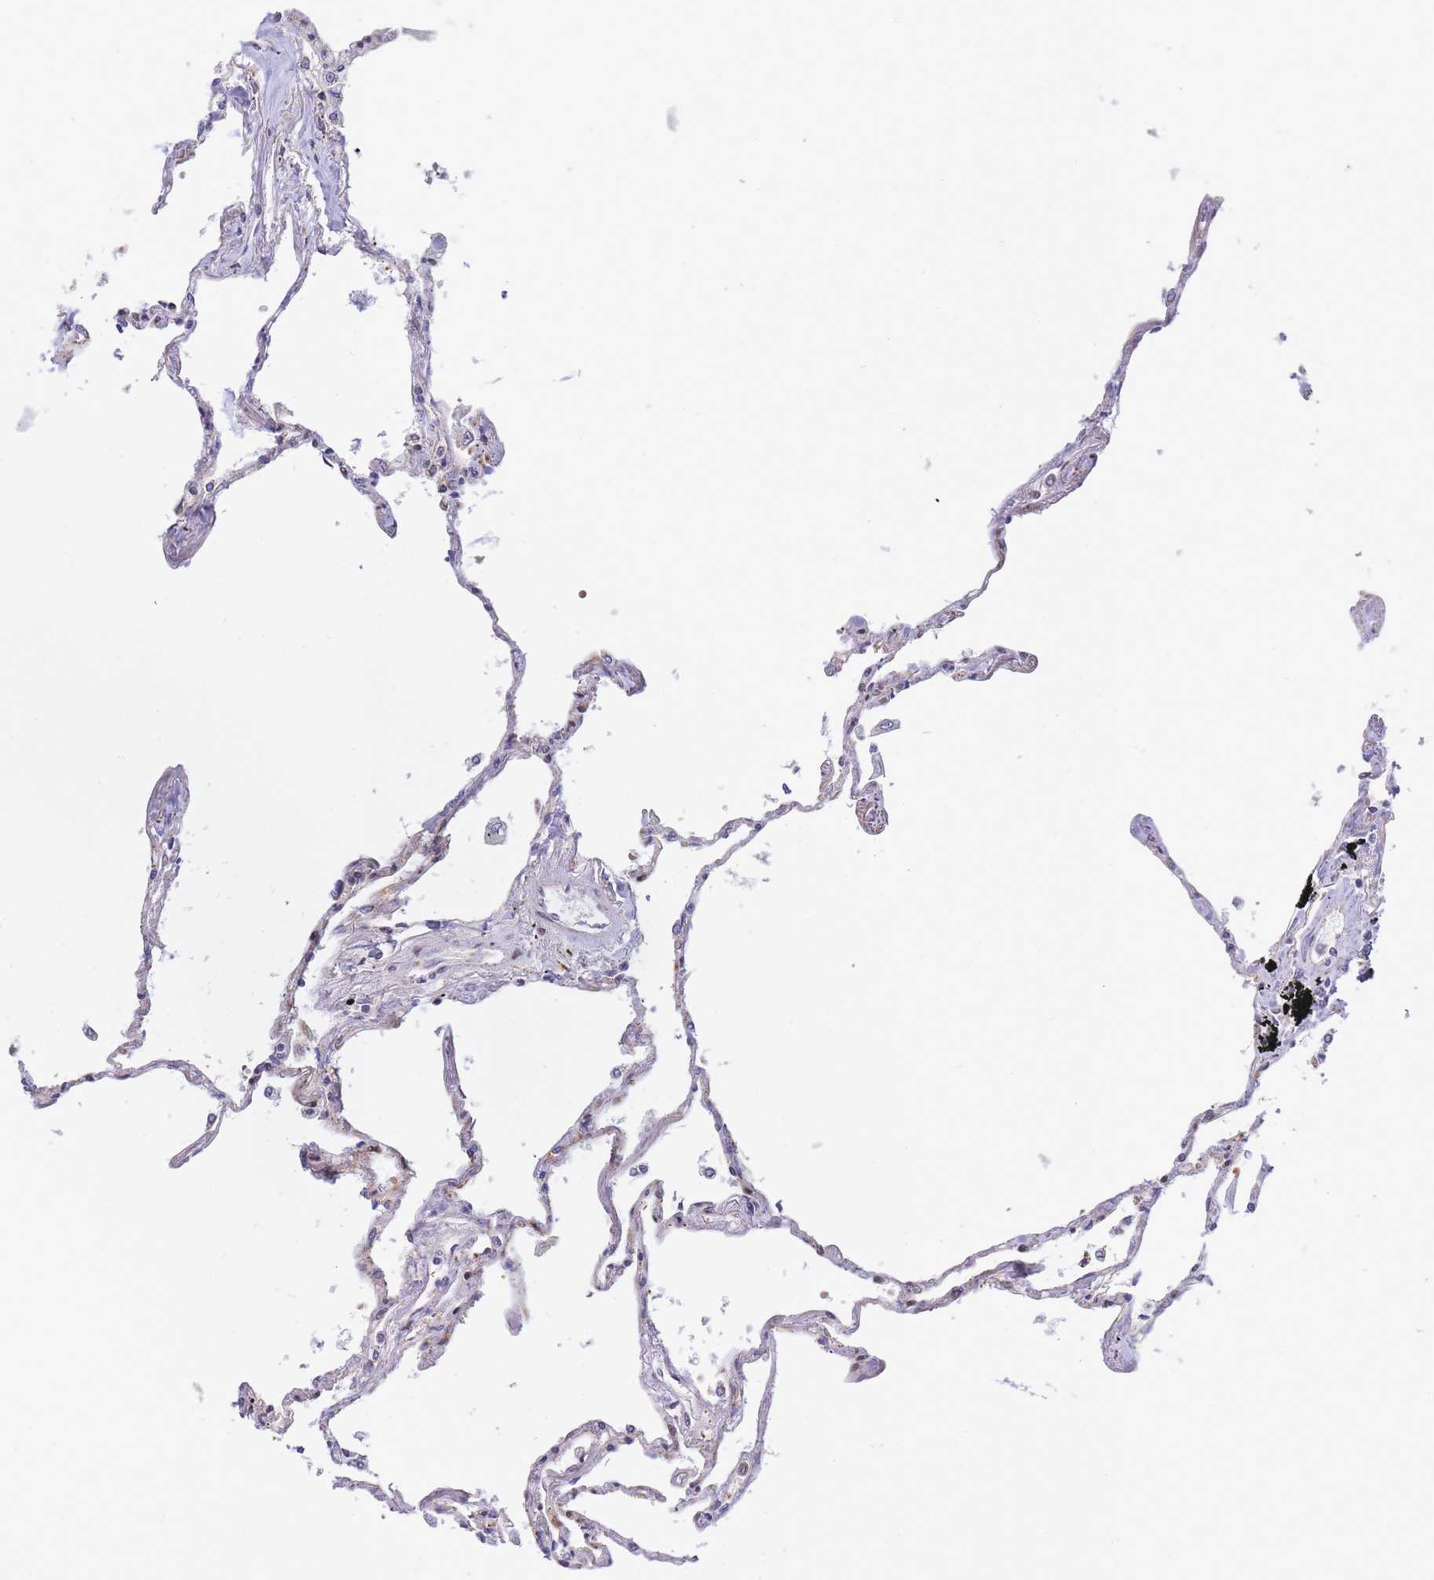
{"staining": {"intensity": "moderate", "quantity": "25%-75%", "location": "nuclear"}, "tissue": "lung", "cell_type": "Alveolar cells", "image_type": "normal", "snomed": [{"axis": "morphology", "description": "Normal tissue, NOS"}, {"axis": "topography", "description": "Lung"}], "caption": "This is a histology image of immunohistochemistry staining of unremarkable lung, which shows moderate positivity in the nuclear of alveolar cells.", "gene": "BOD1L1", "patient": {"sex": "female", "age": 67}}